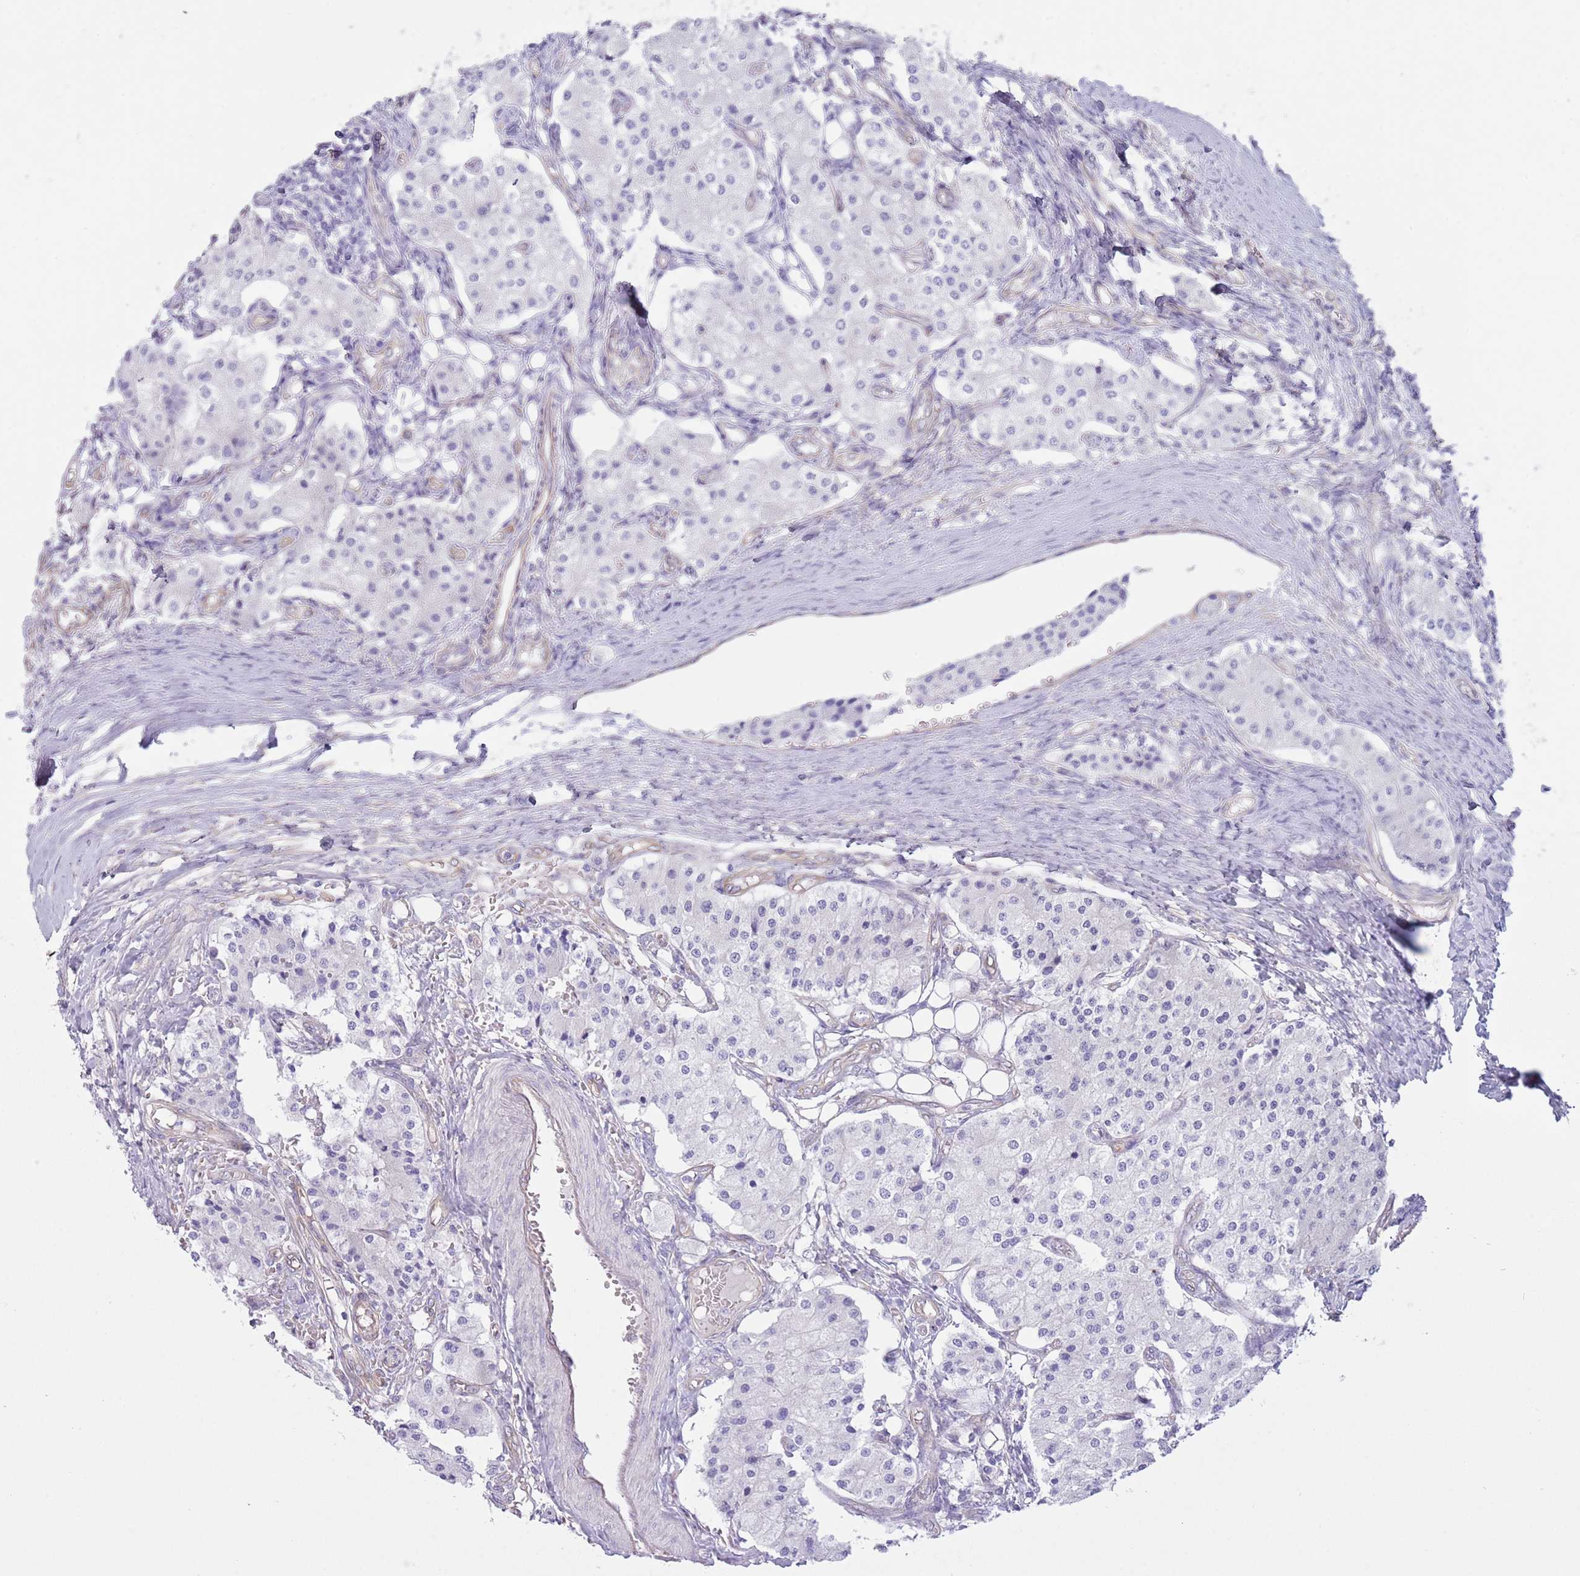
{"staining": {"intensity": "negative", "quantity": "none", "location": "none"}, "tissue": "carcinoid", "cell_type": "Tumor cells", "image_type": "cancer", "snomed": [{"axis": "morphology", "description": "Carcinoid, malignant, NOS"}, {"axis": "topography", "description": "Colon"}], "caption": "Tumor cells show no significant positivity in carcinoid (malignant).", "gene": "RBP3", "patient": {"sex": "female", "age": 52}}